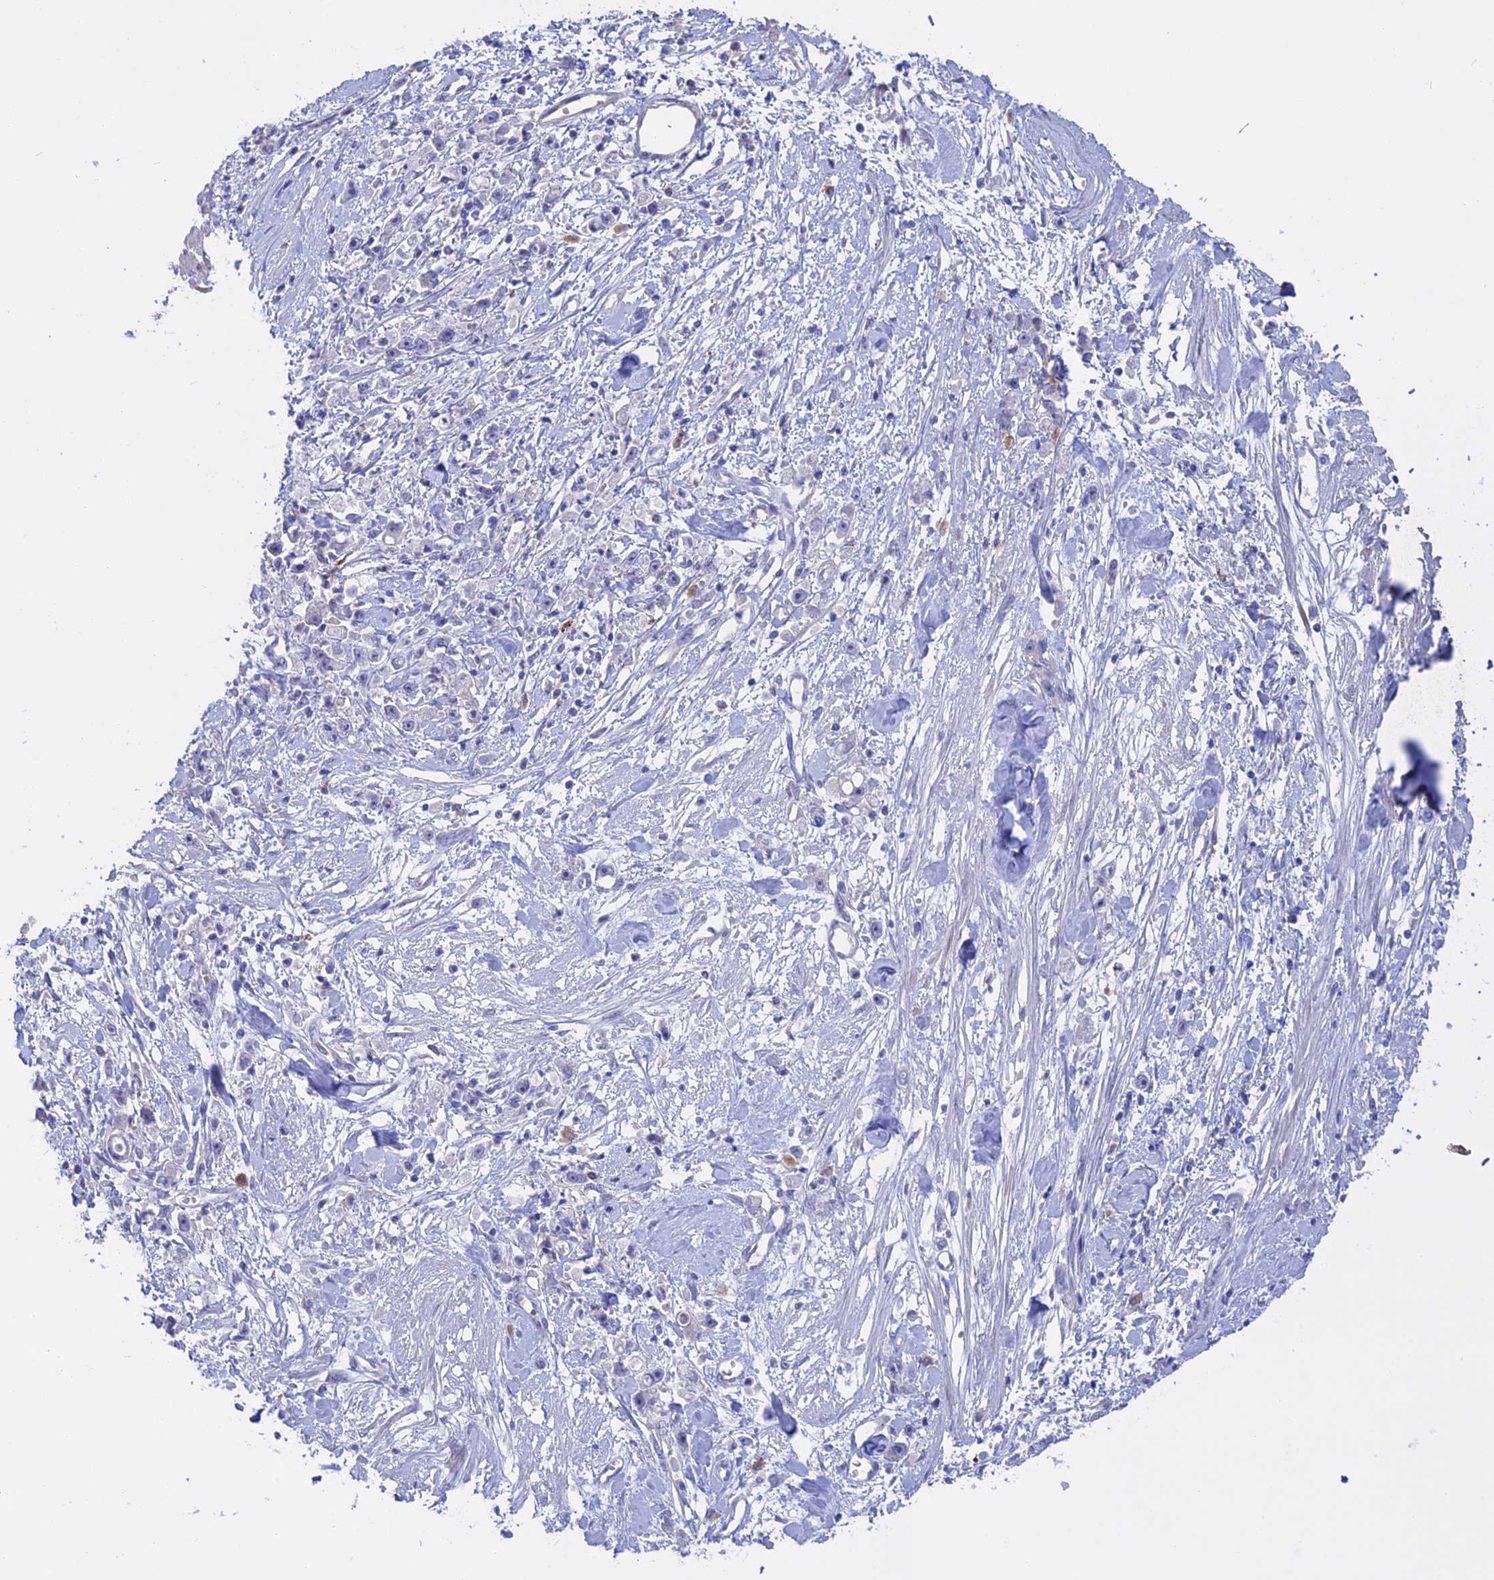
{"staining": {"intensity": "negative", "quantity": "none", "location": "none"}, "tissue": "stomach cancer", "cell_type": "Tumor cells", "image_type": "cancer", "snomed": [{"axis": "morphology", "description": "Adenocarcinoma, NOS"}, {"axis": "topography", "description": "Stomach"}], "caption": "This is an IHC histopathology image of stomach cancer. There is no positivity in tumor cells.", "gene": "SLC2A6", "patient": {"sex": "female", "age": 59}}